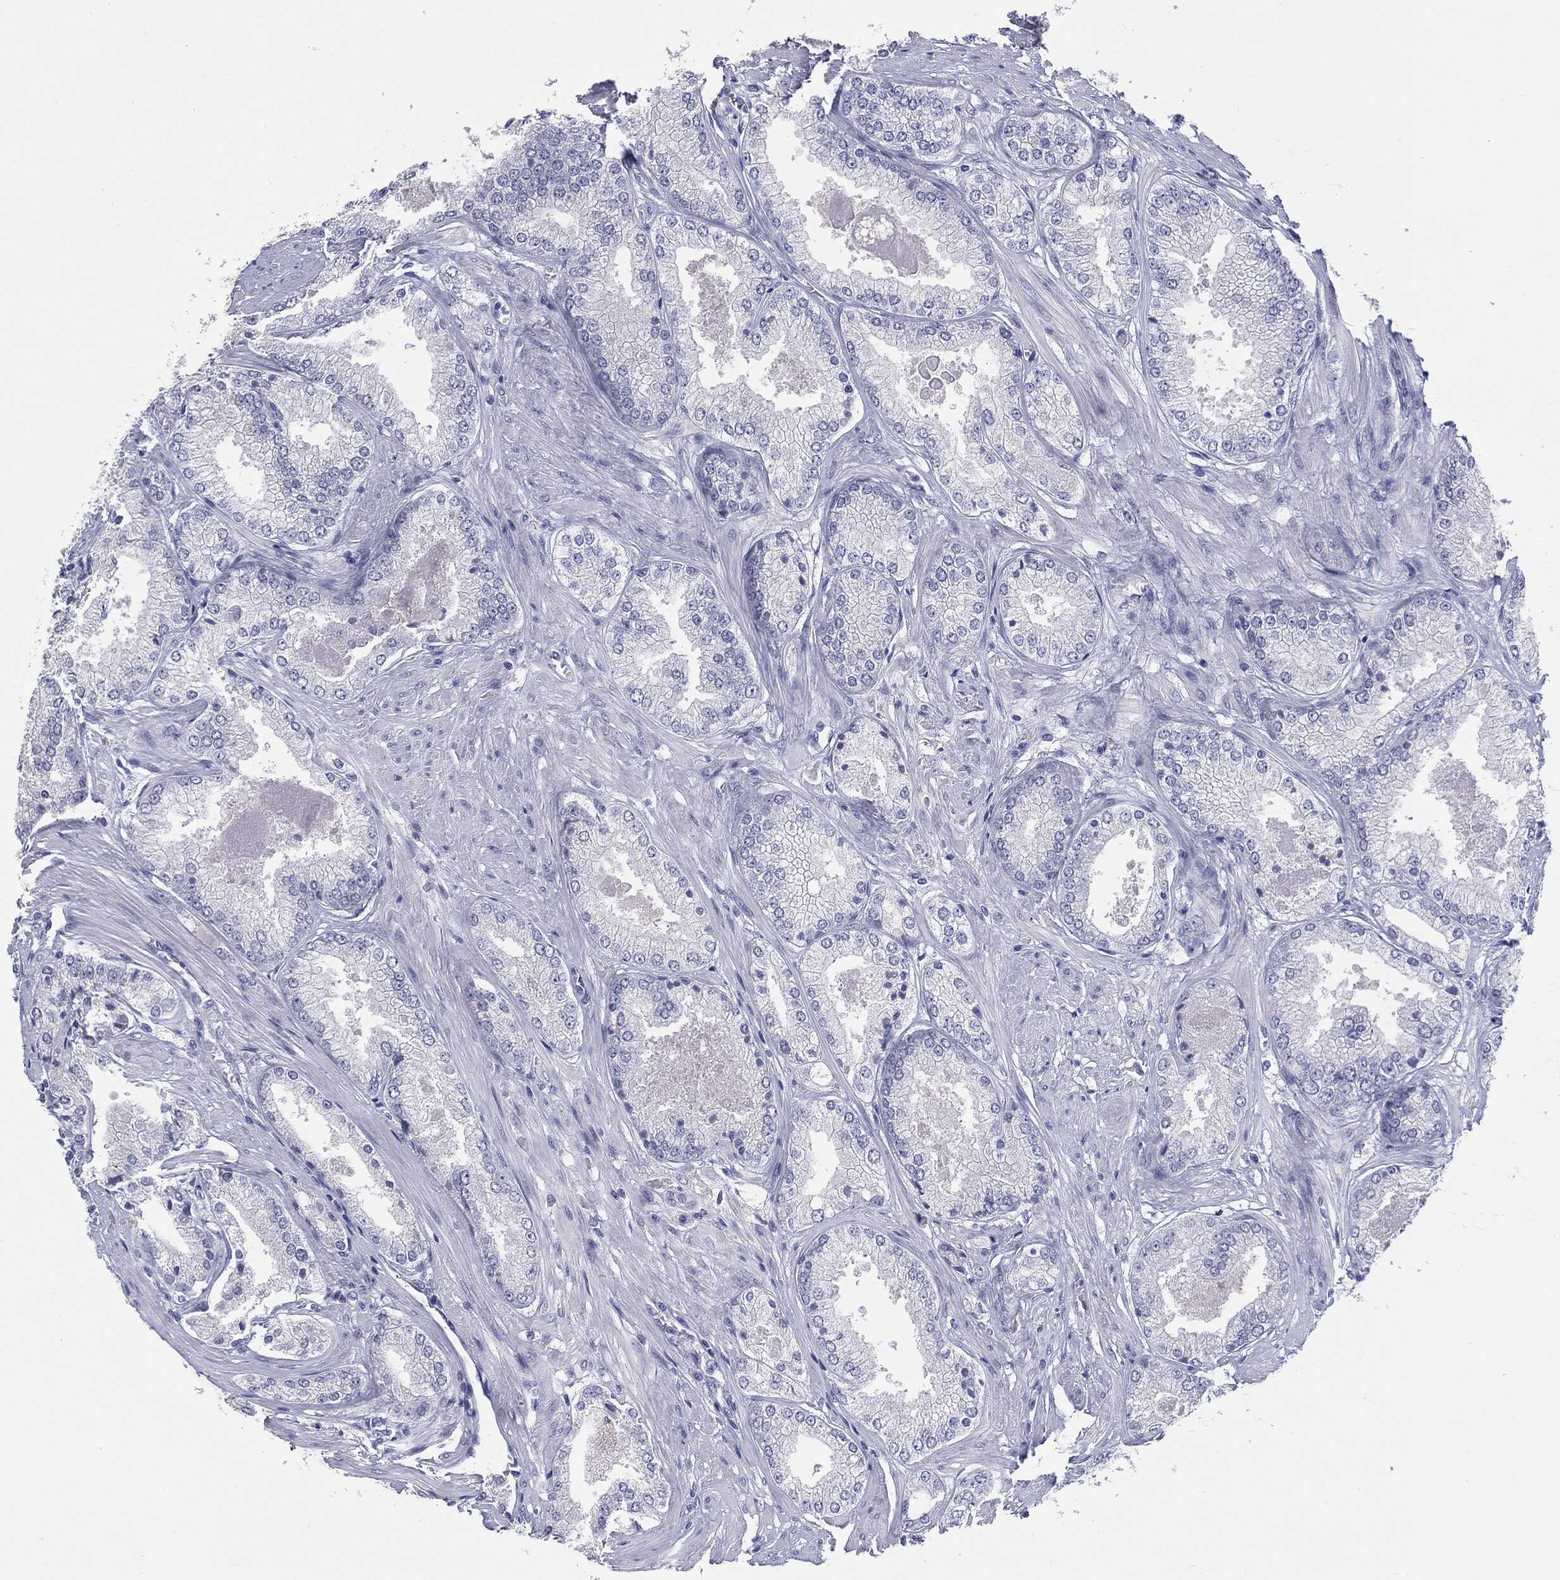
{"staining": {"intensity": "negative", "quantity": "none", "location": "none"}, "tissue": "prostate cancer", "cell_type": "Tumor cells", "image_type": "cancer", "snomed": [{"axis": "morphology", "description": "Adenocarcinoma, Low grade"}, {"axis": "topography", "description": "Prostate"}], "caption": "Protein analysis of prostate cancer reveals no significant expression in tumor cells.", "gene": "TSHB", "patient": {"sex": "male", "age": 68}}